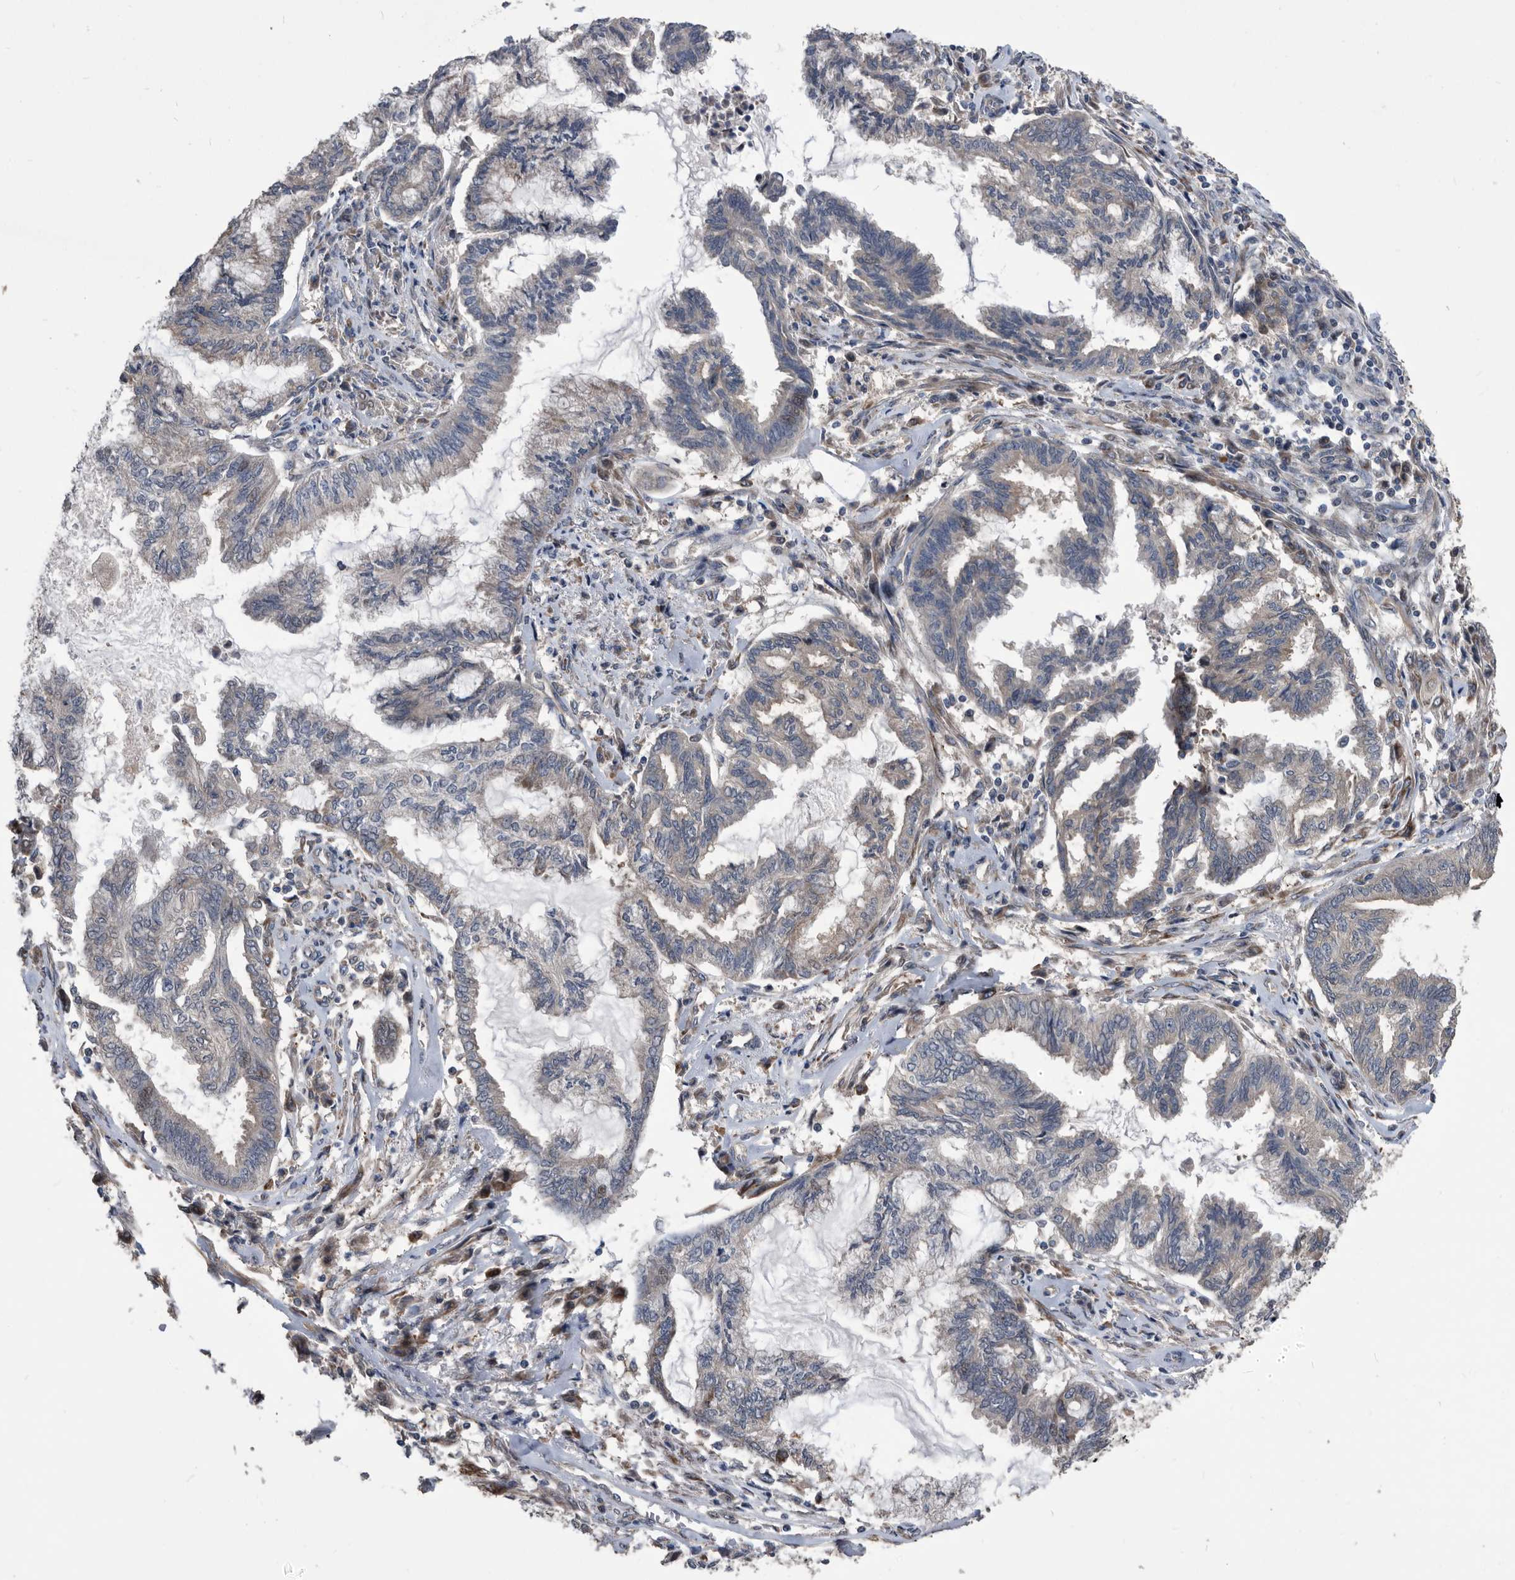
{"staining": {"intensity": "negative", "quantity": "none", "location": "none"}, "tissue": "endometrial cancer", "cell_type": "Tumor cells", "image_type": "cancer", "snomed": [{"axis": "morphology", "description": "Adenocarcinoma, NOS"}, {"axis": "topography", "description": "Endometrium"}], "caption": "High magnification brightfield microscopy of endometrial cancer (adenocarcinoma) stained with DAB (brown) and counterstained with hematoxylin (blue): tumor cells show no significant staining.", "gene": "SERINC2", "patient": {"sex": "female", "age": 86}}